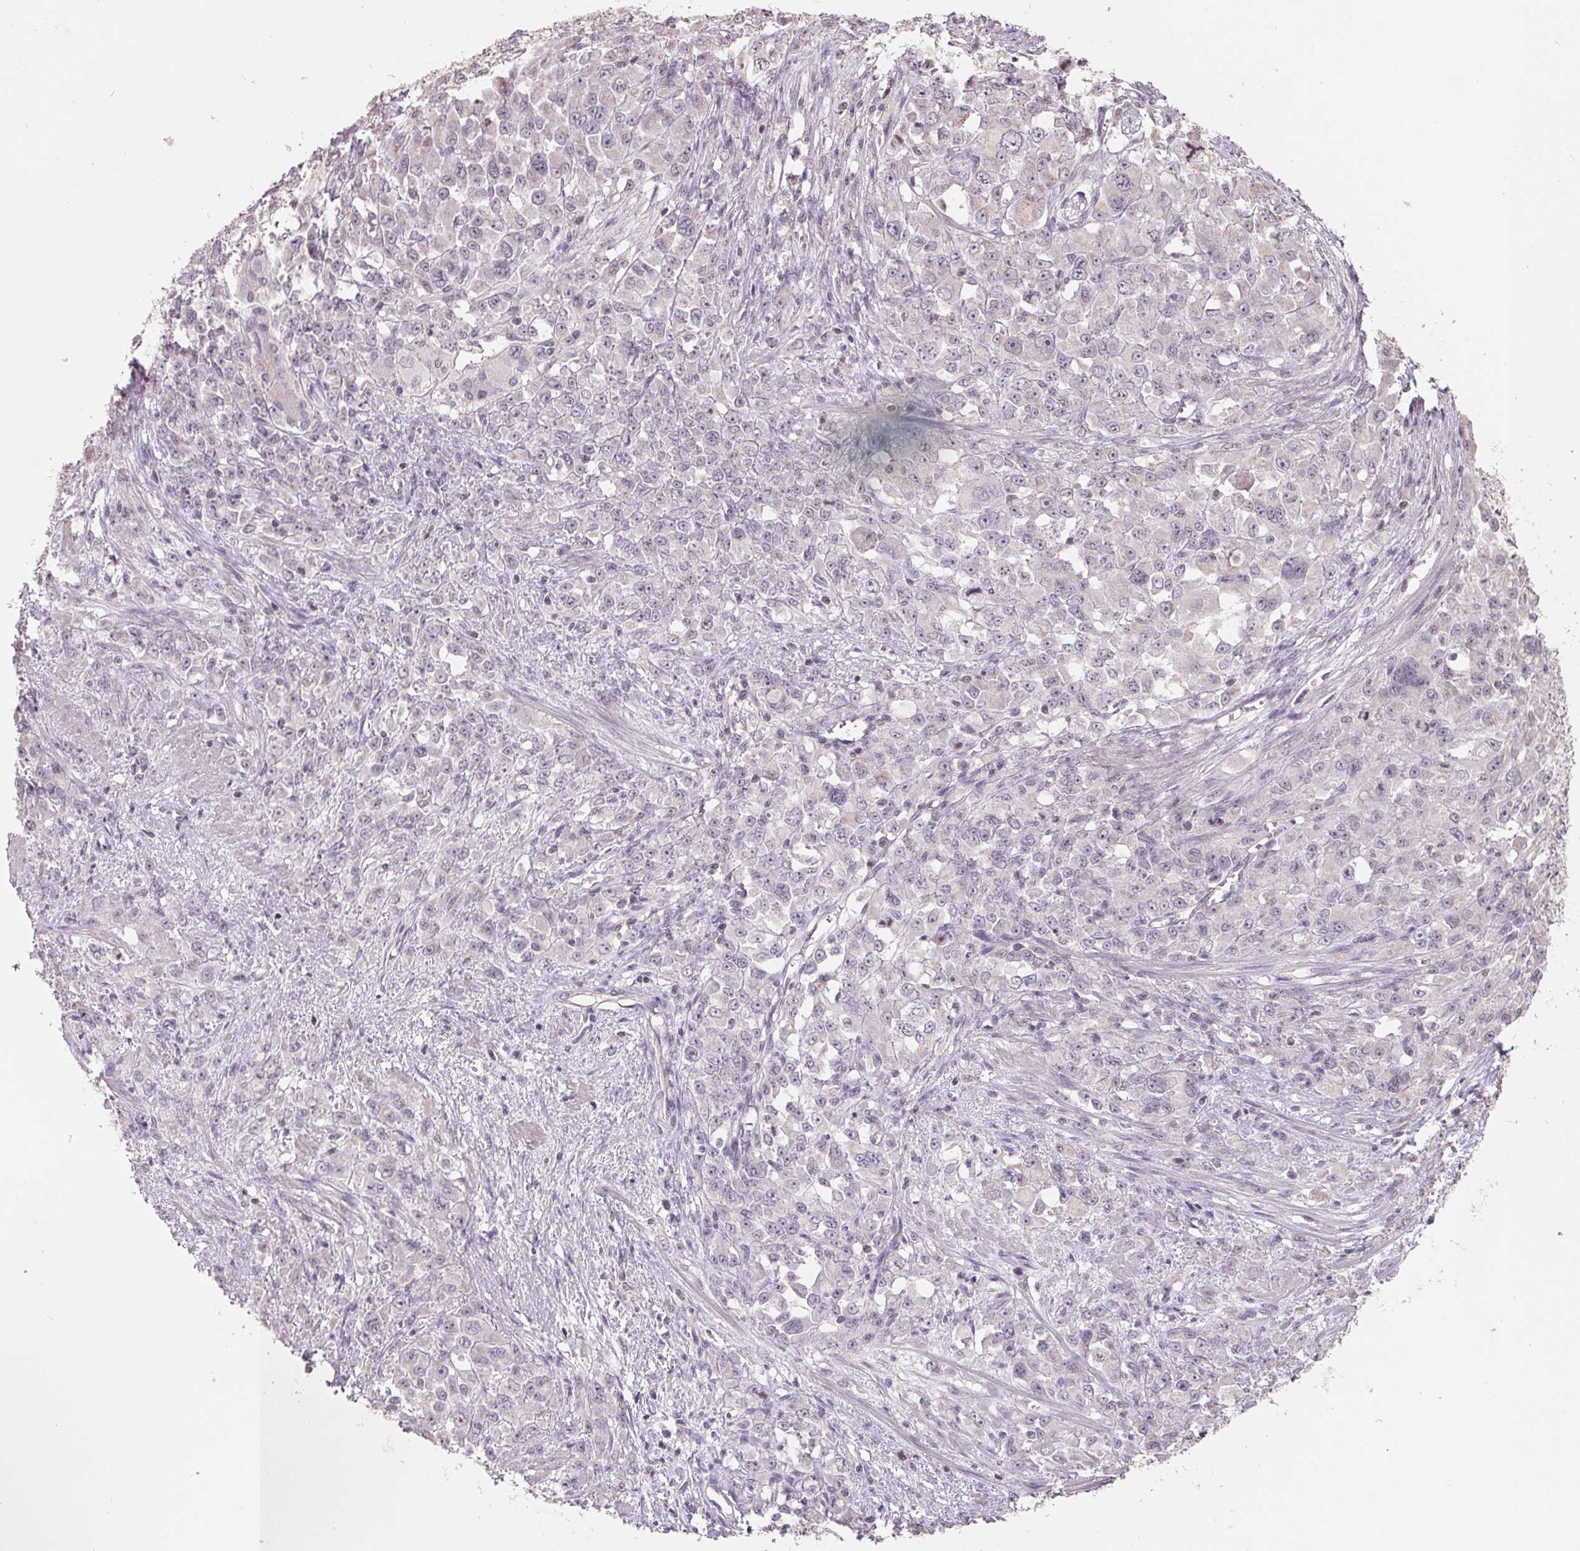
{"staining": {"intensity": "negative", "quantity": "none", "location": "none"}, "tissue": "stomach cancer", "cell_type": "Tumor cells", "image_type": "cancer", "snomed": [{"axis": "morphology", "description": "Adenocarcinoma, NOS"}, {"axis": "topography", "description": "Stomach"}], "caption": "Human stomach cancer (adenocarcinoma) stained for a protein using immunohistochemistry (IHC) reveals no staining in tumor cells.", "gene": "FTCD", "patient": {"sex": "female", "age": 76}}